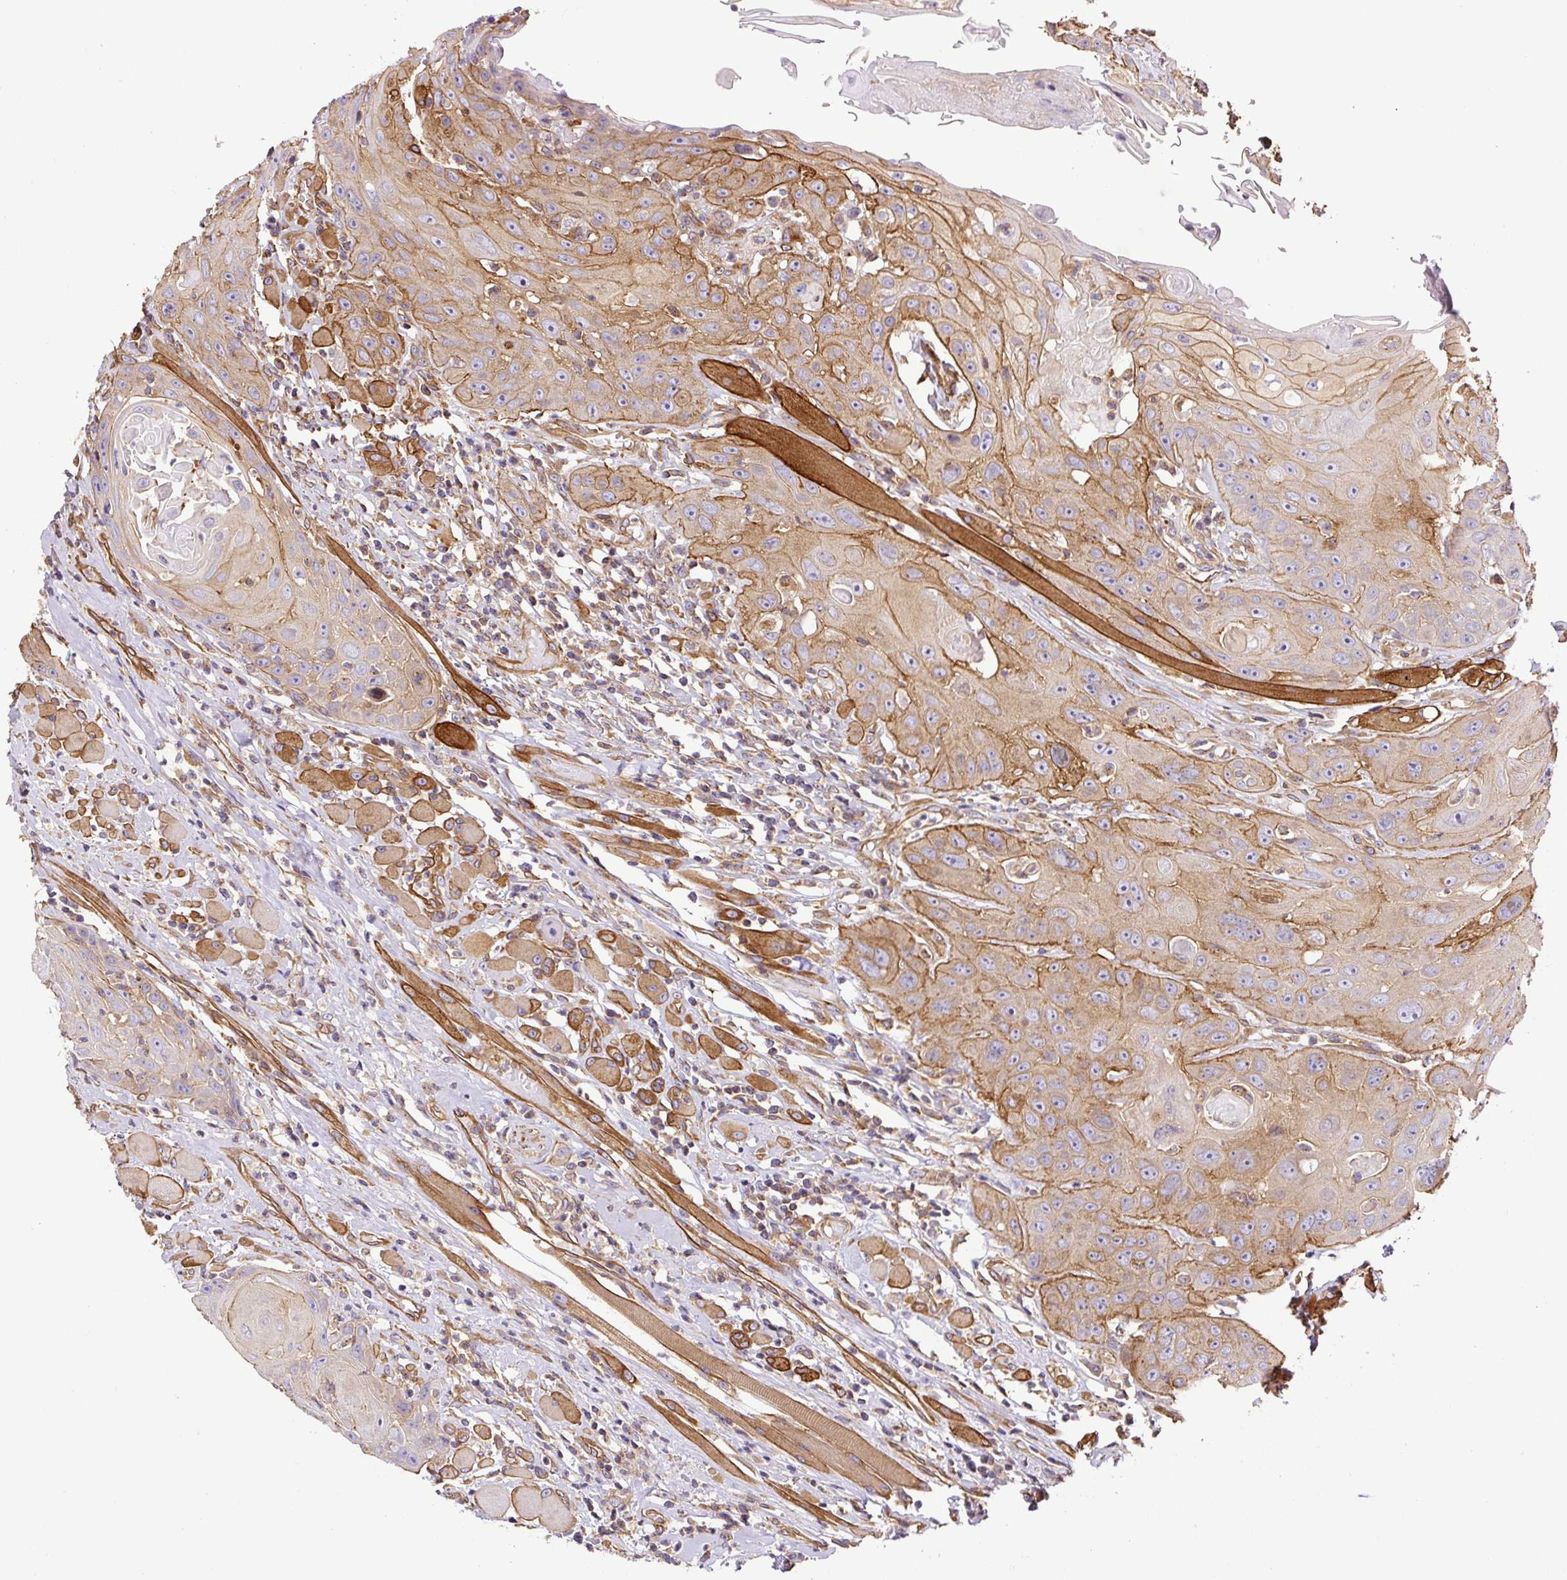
{"staining": {"intensity": "moderate", "quantity": ">75%", "location": "cytoplasmic/membranous"}, "tissue": "head and neck cancer", "cell_type": "Tumor cells", "image_type": "cancer", "snomed": [{"axis": "morphology", "description": "Squamous cell carcinoma, NOS"}, {"axis": "topography", "description": "Head-Neck"}], "caption": "Head and neck squamous cell carcinoma stained with IHC exhibits moderate cytoplasmic/membranous positivity in approximately >75% of tumor cells.", "gene": "DCTN1", "patient": {"sex": "female", "age": 59}}